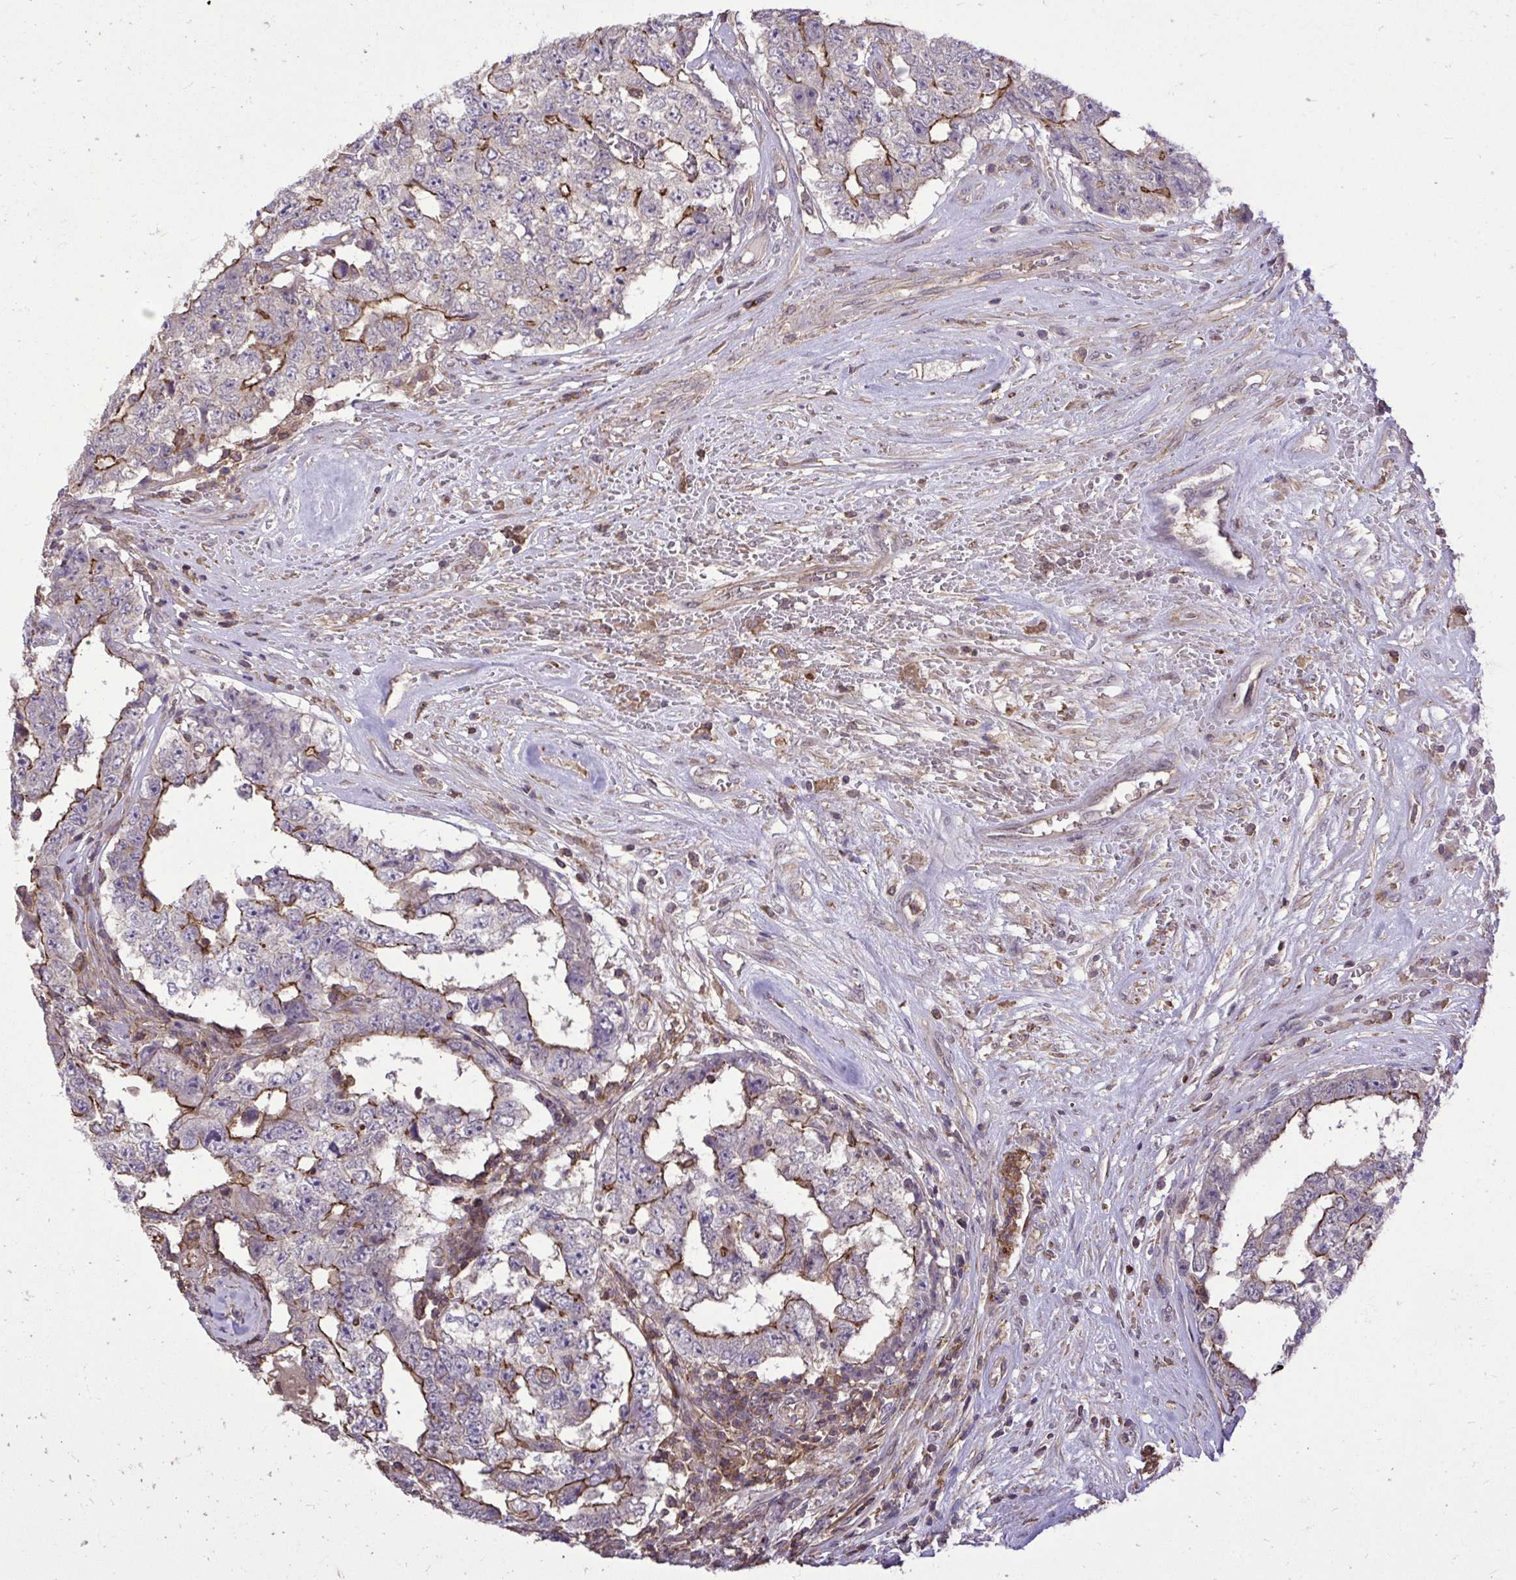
{"staining": {"intensity": "moderate", "quantity": "25%-75%", "location": "cytoplasmic/membranous"}, "tissue": "testis cancer", "cell_type": "Tumor cells", "image_type": "cancer", "snomed": [{"axis": "morphology", "description": "Normal tissue, NOS"}, {"axis": "morphology", "description": "Carcinoma, Embryonal, NOS"}, {"axis": "topography", "description": "Testis"}, {"axis": "topography", "description": "Epididymis"}], "caption": "Protein analysis of embryonal carcinoma (testis) tissue demonstrates moderate cytoplasmic/membranous expression in about 25%-75% of tumor cells.", "gene": "IGFL2", "patient": {"sex": "male", "age": 25}}